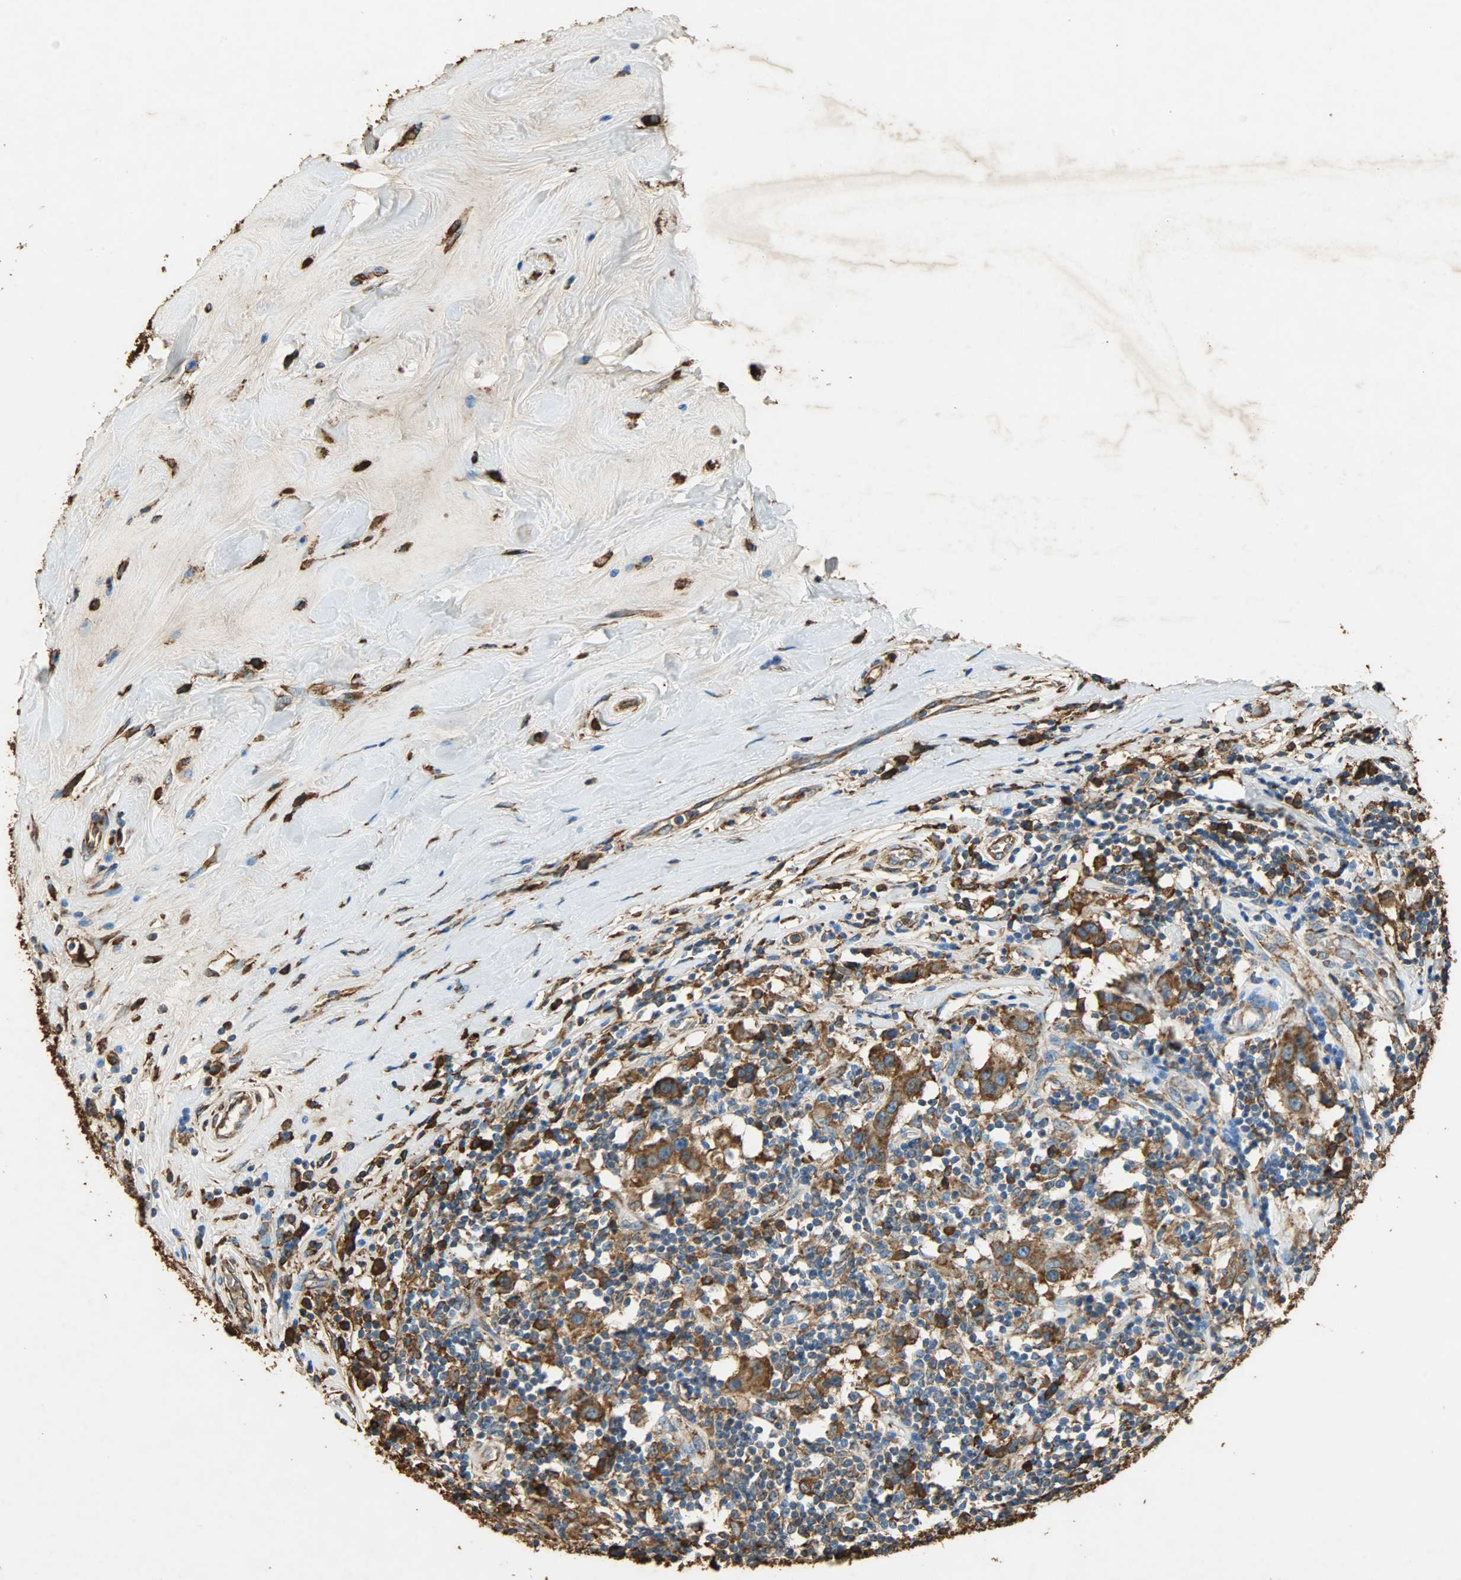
{"staining": {"intensity": "strong", "quantity": ">75%", "location": "cytoplasmic/membranous"}, "tissue": "breast cancer", "cell_type": "Tumor cells", "image_type": "cancer", "snomed": [{"axis": "morphology", "description": "Duct carcinoma"}, {"axis": "topography", "description": "Breast"}], "caption": "A histopathology image showing strong cytoplasmic/membranous staining in approximately >75% of tumor cells in breast cancer, as visualized by brown immunohistochemical staining.", "gene": "HSP90B1", "patient": {"sex": "female", "age": 27}}